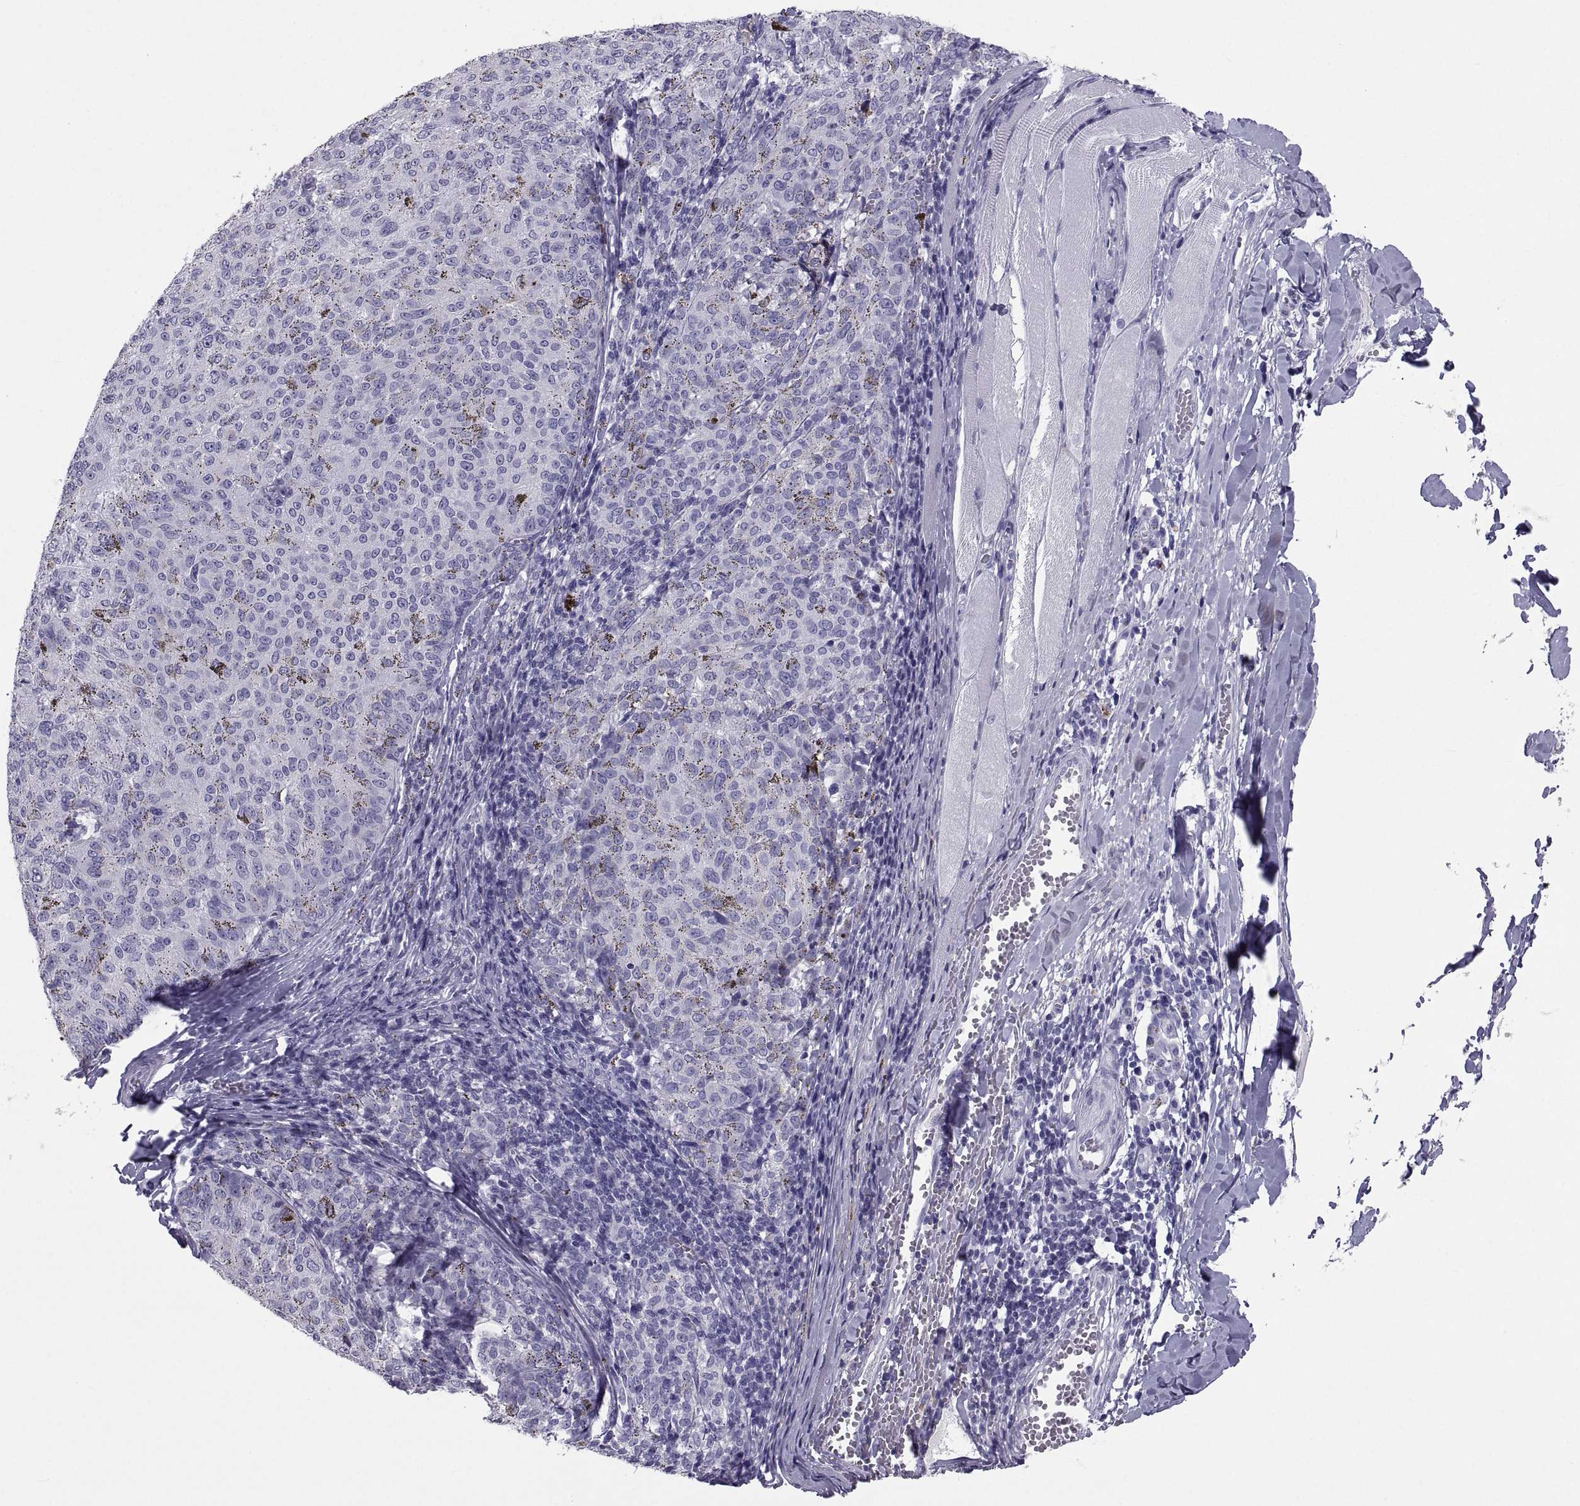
{"staining": {"intensity": "negative", "quantity": "none", "location": "none"}, "tissue": "melanoma", "cell_type": "Tumor cells", "image_type": "cancer", "snomed": [{"axis": "morphology", "description": "Malignant melanoma, NOS"}, {"axis": "topography", "description": "Skin"}], "caption": "IHC micrograph of human melanoma stained for a protein (brown), which reveals no positivity in tumor cells.", "gene": "PCSK1N", "patient": {"sex": "female", "age": 72}}